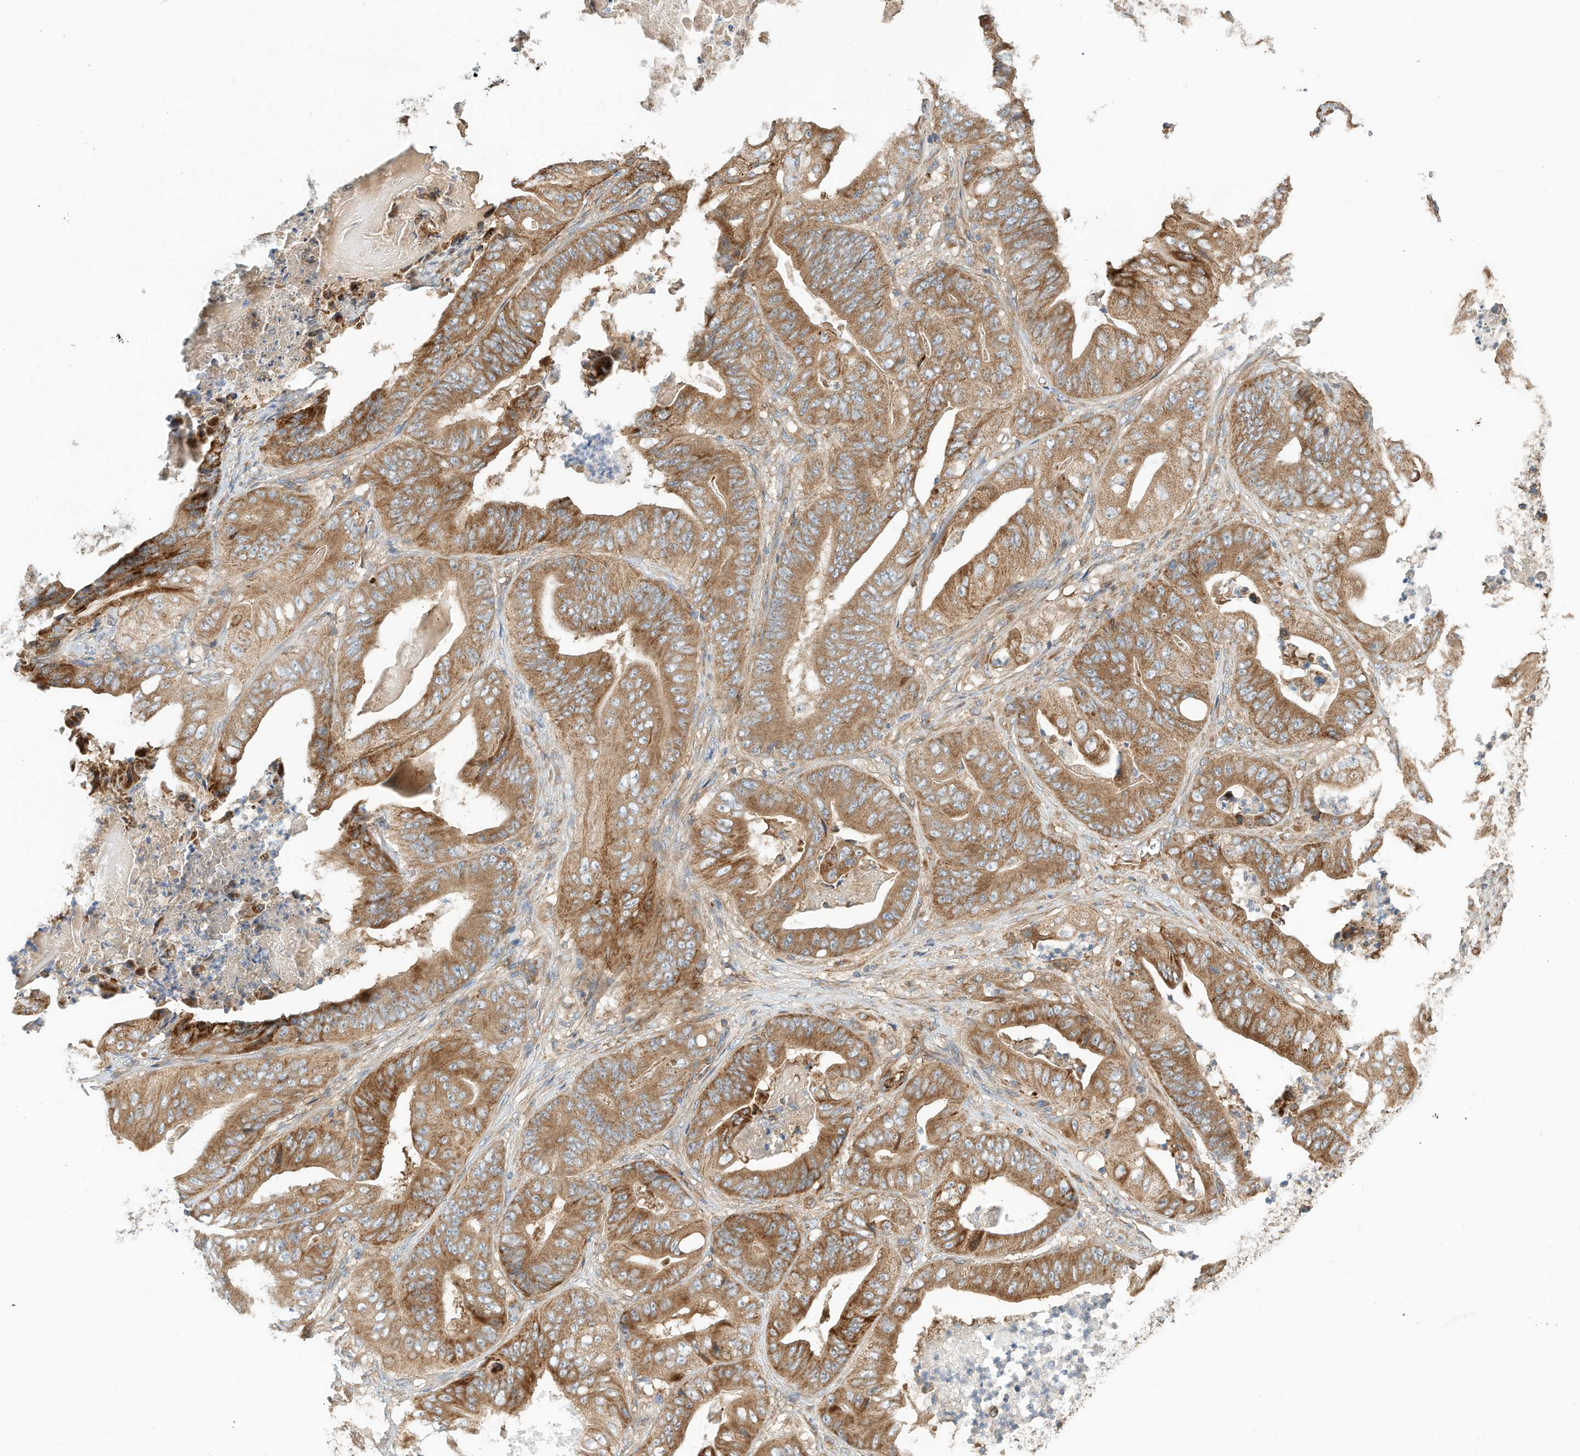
{"staining": {"intensity": "strong", "quantity": ">75%", "location": "cytoplasmic/membranous"}, "tissue": "stomach cancer", "cell_type": "Tumor cells", "image_type": "cancer", "snomed": [{"axis": "morphology", "description": "Adenocarcinoma, NOS"}, {"axis": "topography", "description": "Stomach"}], "caption": "The image shows immunohistochemical staining of stomach cancer (adenocarcinoma). There is strong cytoplasmic/membranous expression is present in approximately >75% of tumor cells.", "gene": "CPAMD8", "patient": {"sex": "female", "age": 73}}